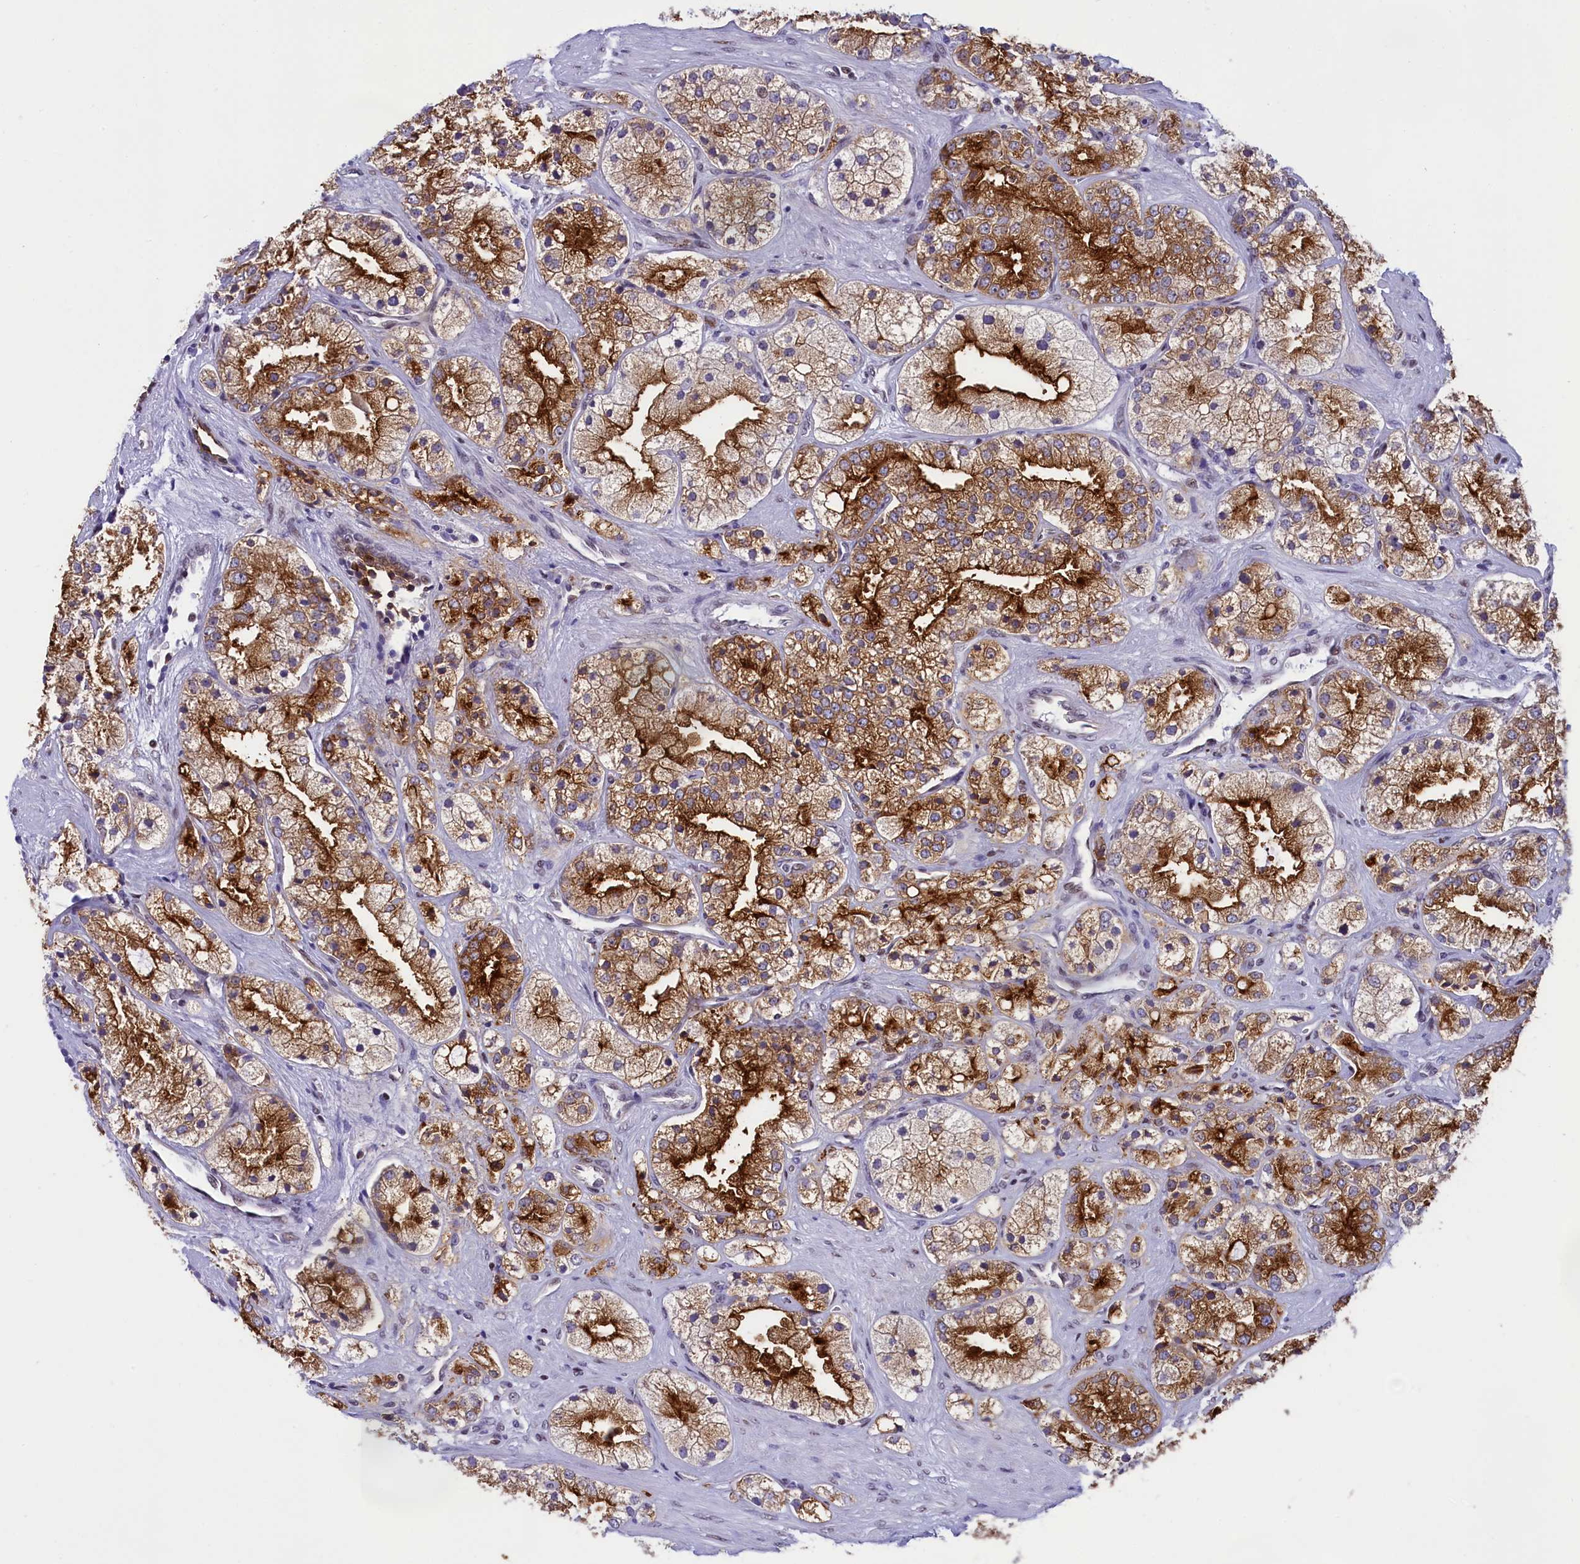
{"staining": {"intensity": "strong", "quantity": ">75%", "location": "cytoplasmic/membranous"}, "tissue": "prostate cancer", "cell_type": "Tumor cells", "image_type": "cancer", "snomed": [{"axis": "morphology", "description": "Adenocarcinoma, High grade"}, {"axis": "topography", "description": "Prostate"}], "caption": "Protein staining of adenocarcinoma (high-grade) (prostate) tissue shows strong cytoplasmic/membranous positivity in about >75% of tumor cells.", "gene": "SPIRE2", "patient": {"sex": "male", "age": 50}}